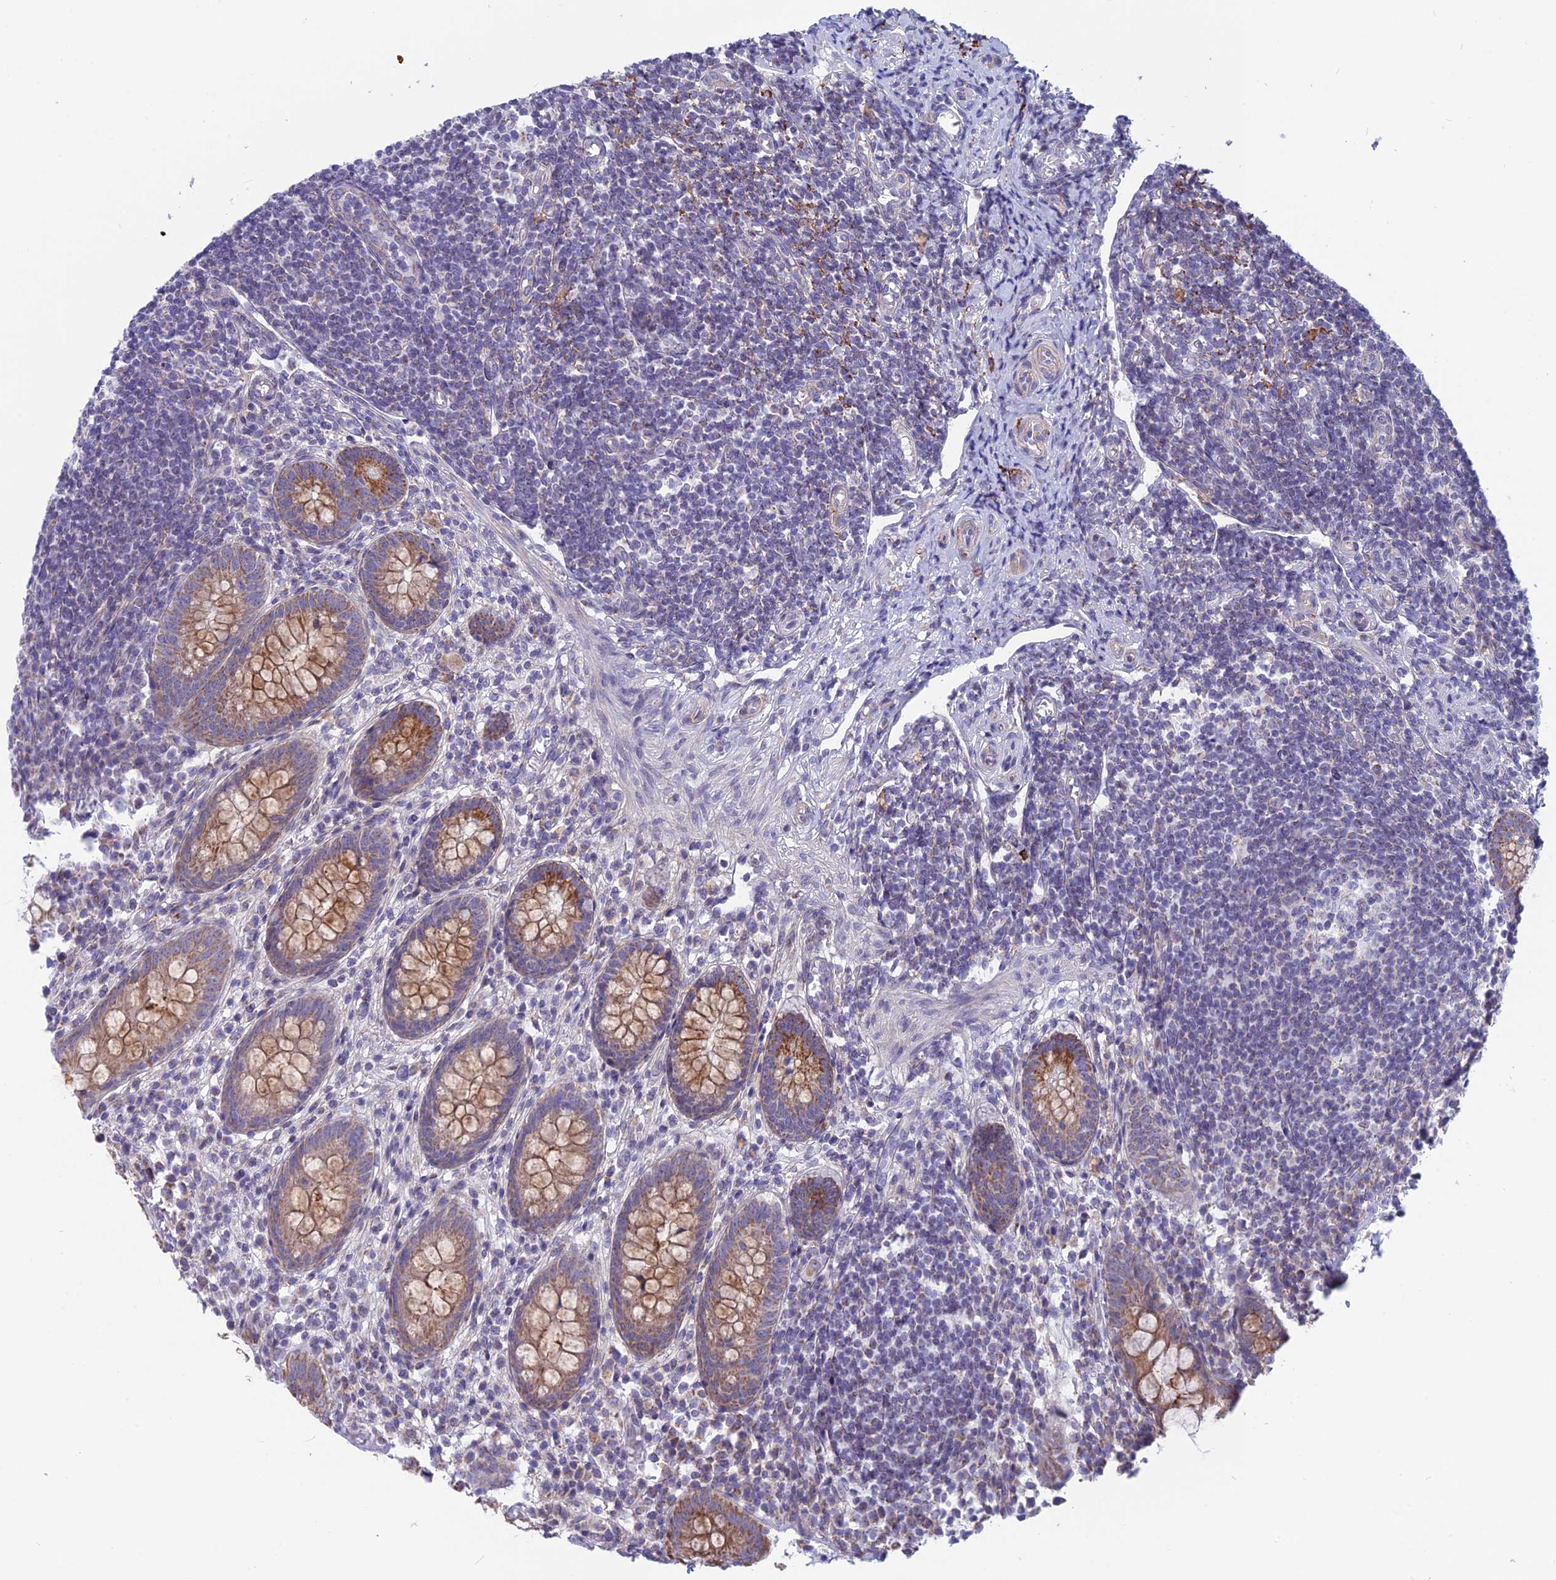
{"staining": {"intensity": "moderate", "quantity": ">75%", "location": "cytoplasmic/membranous"}, "tissue": "appendix", "cell_type": "Glandular cells", "image_type": "normal", "snomed": [{"axis": "morphology", "description": "Normal tissue, NOS"}, {"axis": "topography", "description": "Appendix"}], "caption": "Normal appendix exhibits moderate cytoplasmic/membranous staining in about >75% of glandular cells, visualized by immunohistochemistry.", "gene": "PLAC9", "patient": {"sex": "female", "age": 33}}